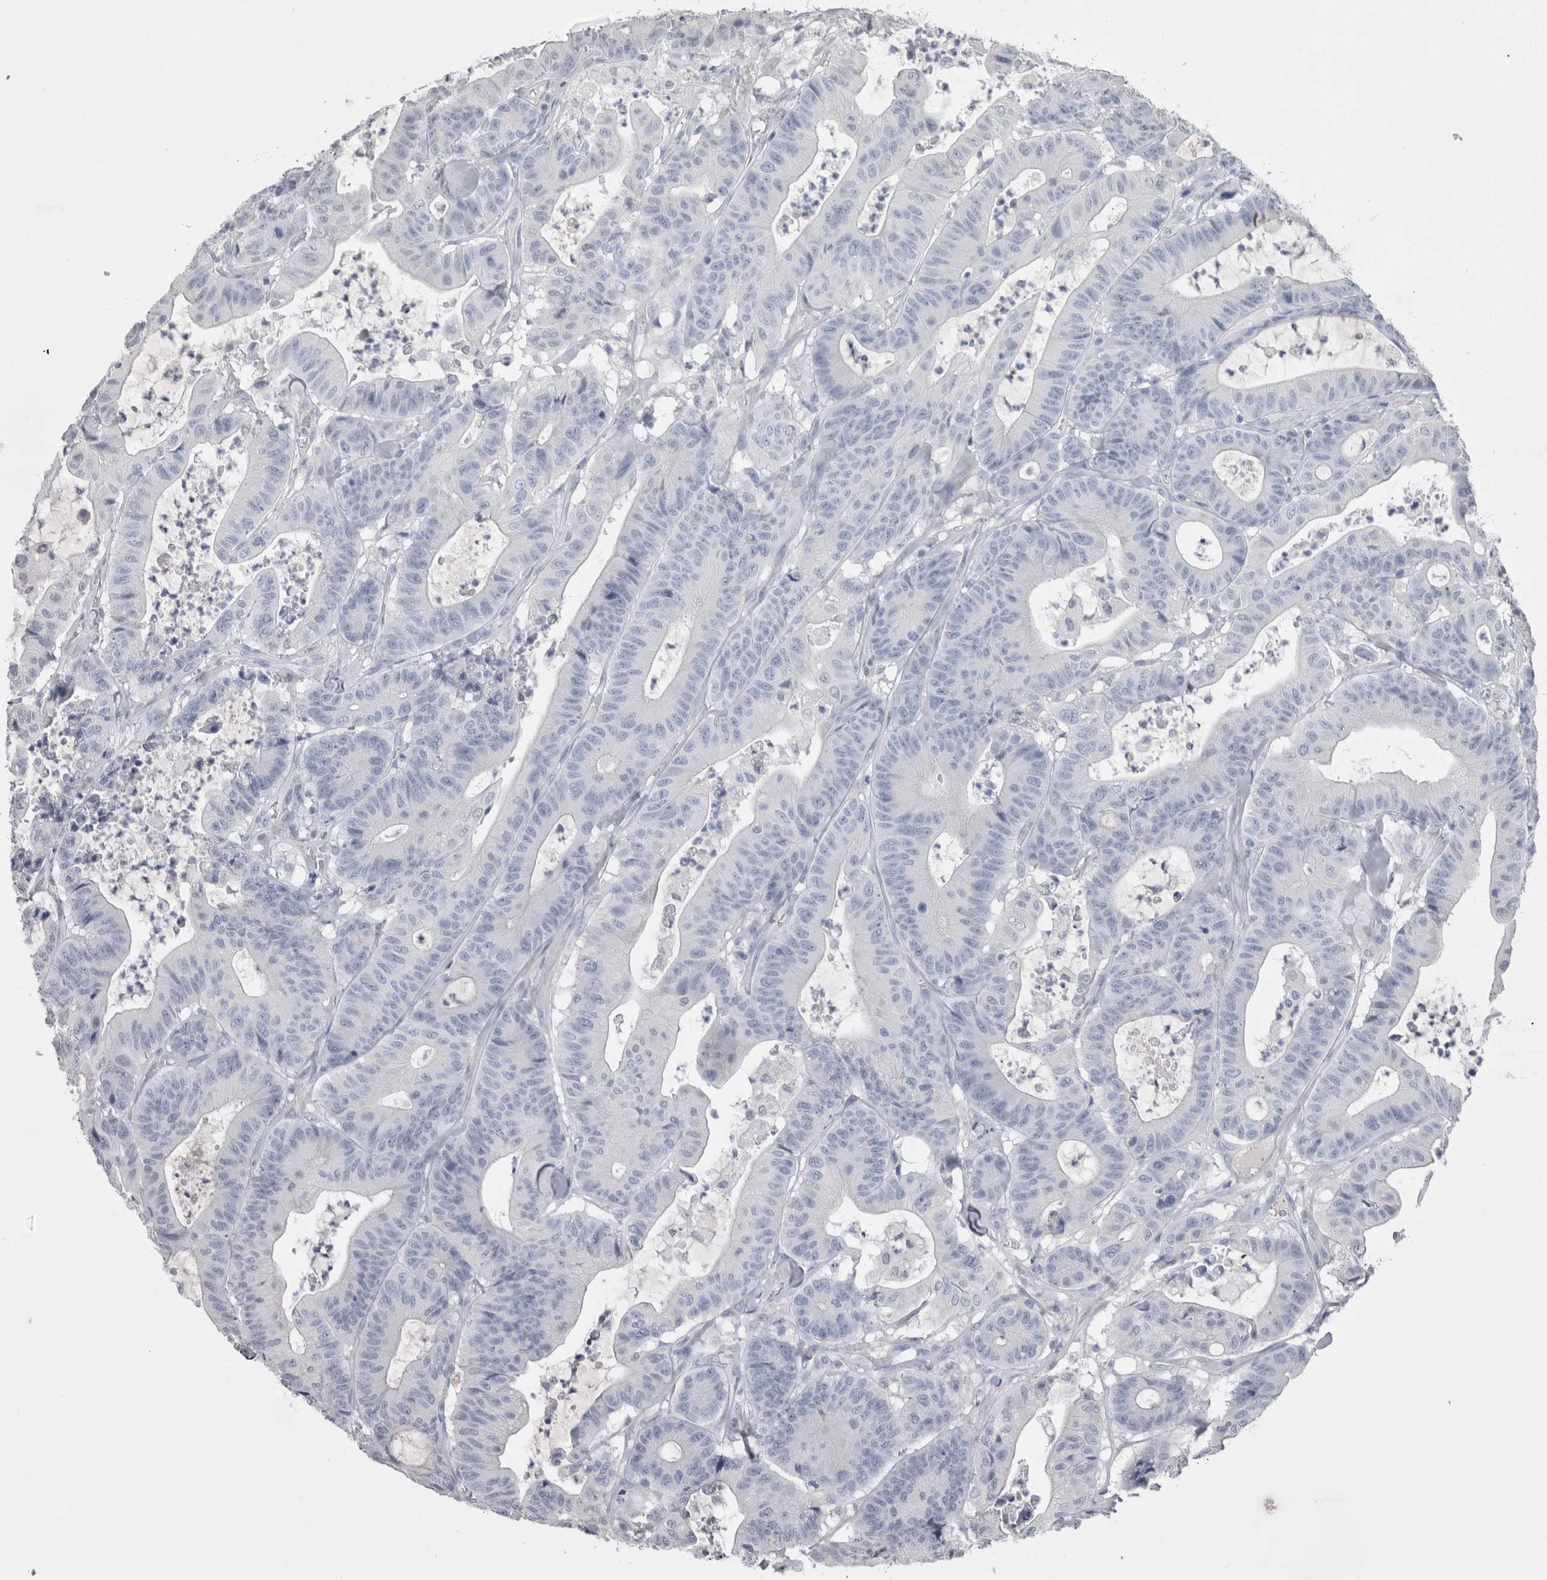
{"staining": {"intensity": "negative", "quantity": "none", "location": "none"}, "tissue": "colorectal cancer", "cell_type": "Tumor cells", "image_type": "cancer", "snomed": [{"axis": "morphology", "description": "Adenocarcinoma, NOS"}, {"axis": "topography", "description": "Colon"}], "caption": "IHC histopathology image of human colorectal adenocarcinoma stained for a protein (brown), which exhibits no expression in tumor cells. (Stains: DAB immunohistochemistry with hematoxylin counter stain, Microscopy: brightfield microscopy at high magnification).", "gene": "ADAM2", "patient": {"sex": "female", "age": 84}}